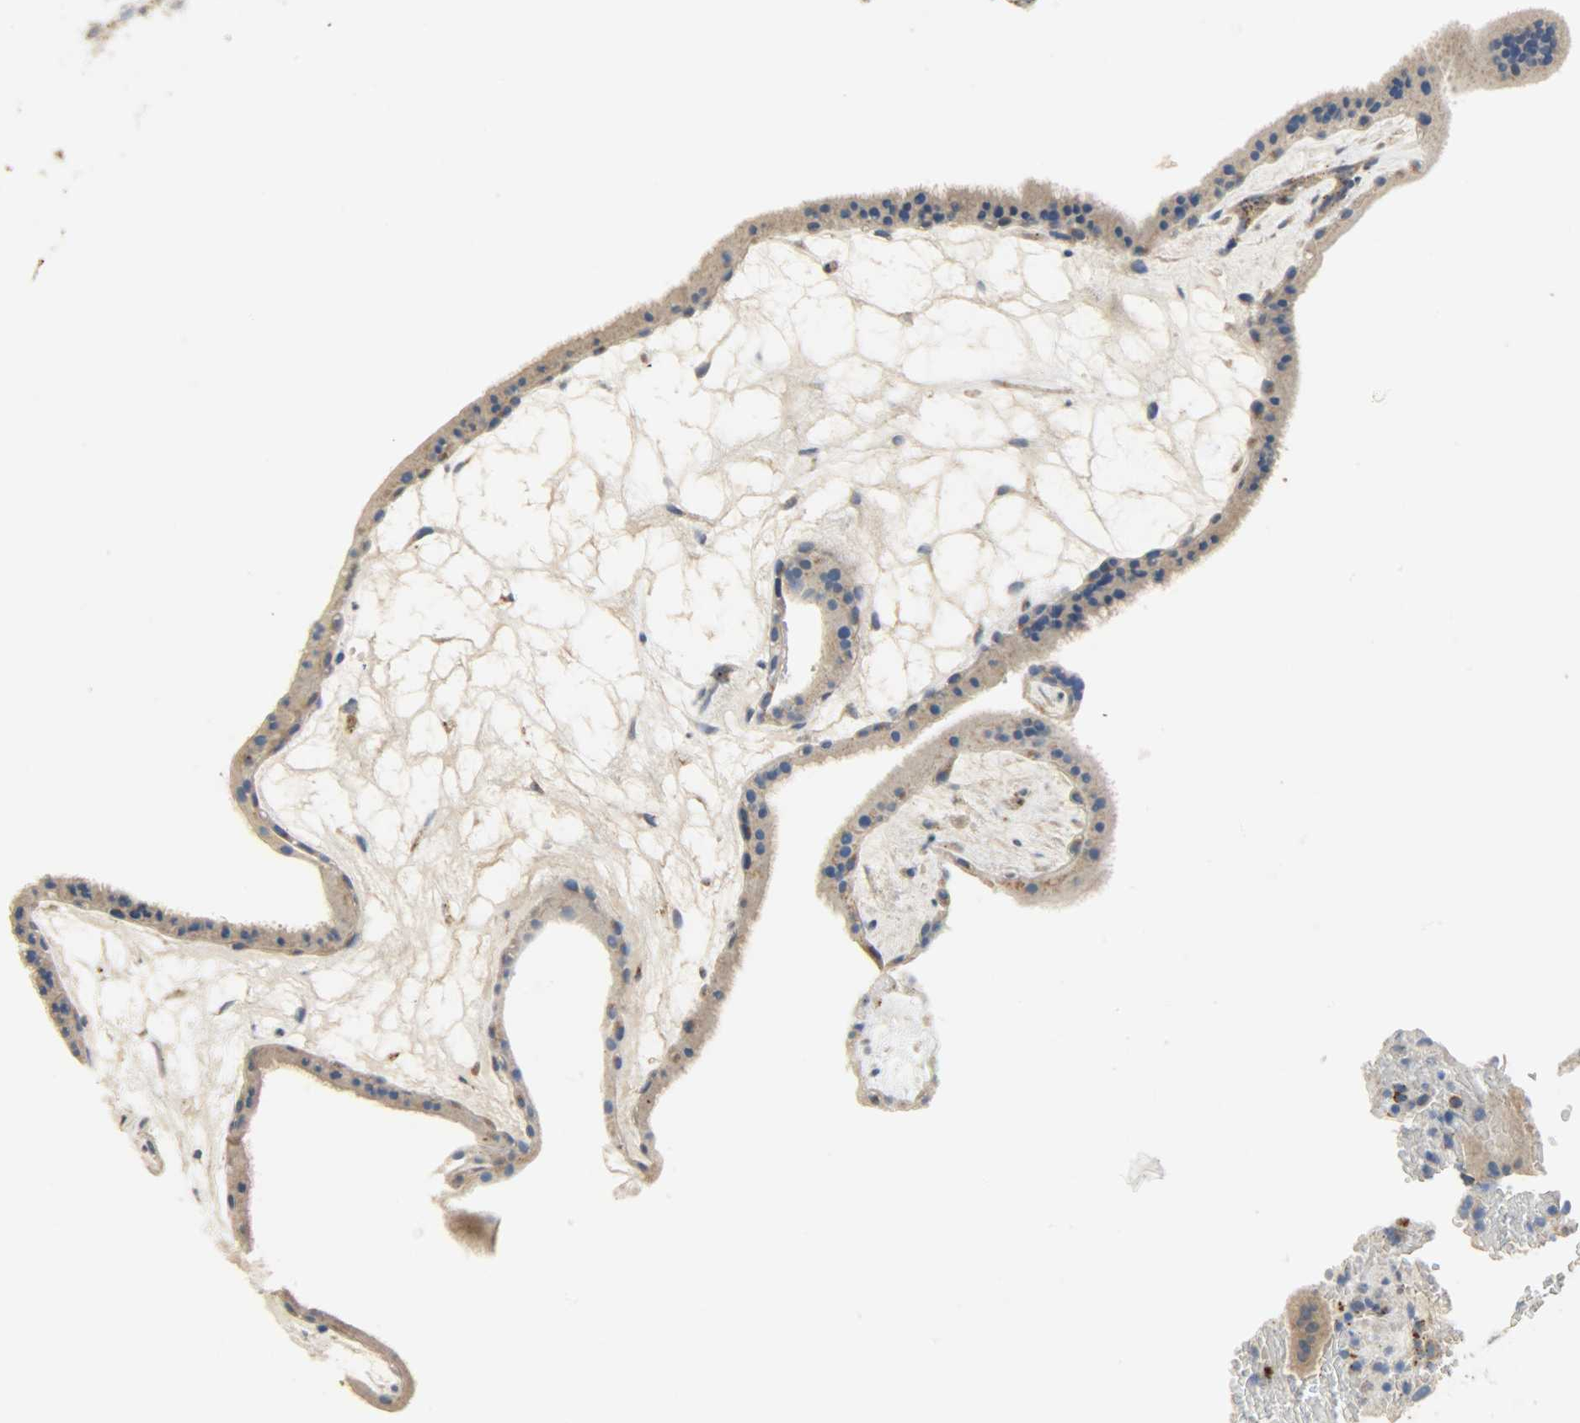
{"staining": {"intensity": "weak", "quantity": ">75%", "location": "cytoplasmic/membranous"}, "tissue": "placenta", "cell_type": "Decidual cells", "image_type": "normal", "snomed": [{"axis": "morphology", "description": "Normal tissue, NOS"}, {"axis": "topography", "description": "Placenta"}], "caption": "Protein expression analysis of normal placenta displays weak cytoplasmic/membranous staining in approximately >75% of decidual cells. (Brightfield microscopy of DAB IHC at high magnification).", "gene": "ASAH1", "patient": {"sex": "female", "age": 19}}